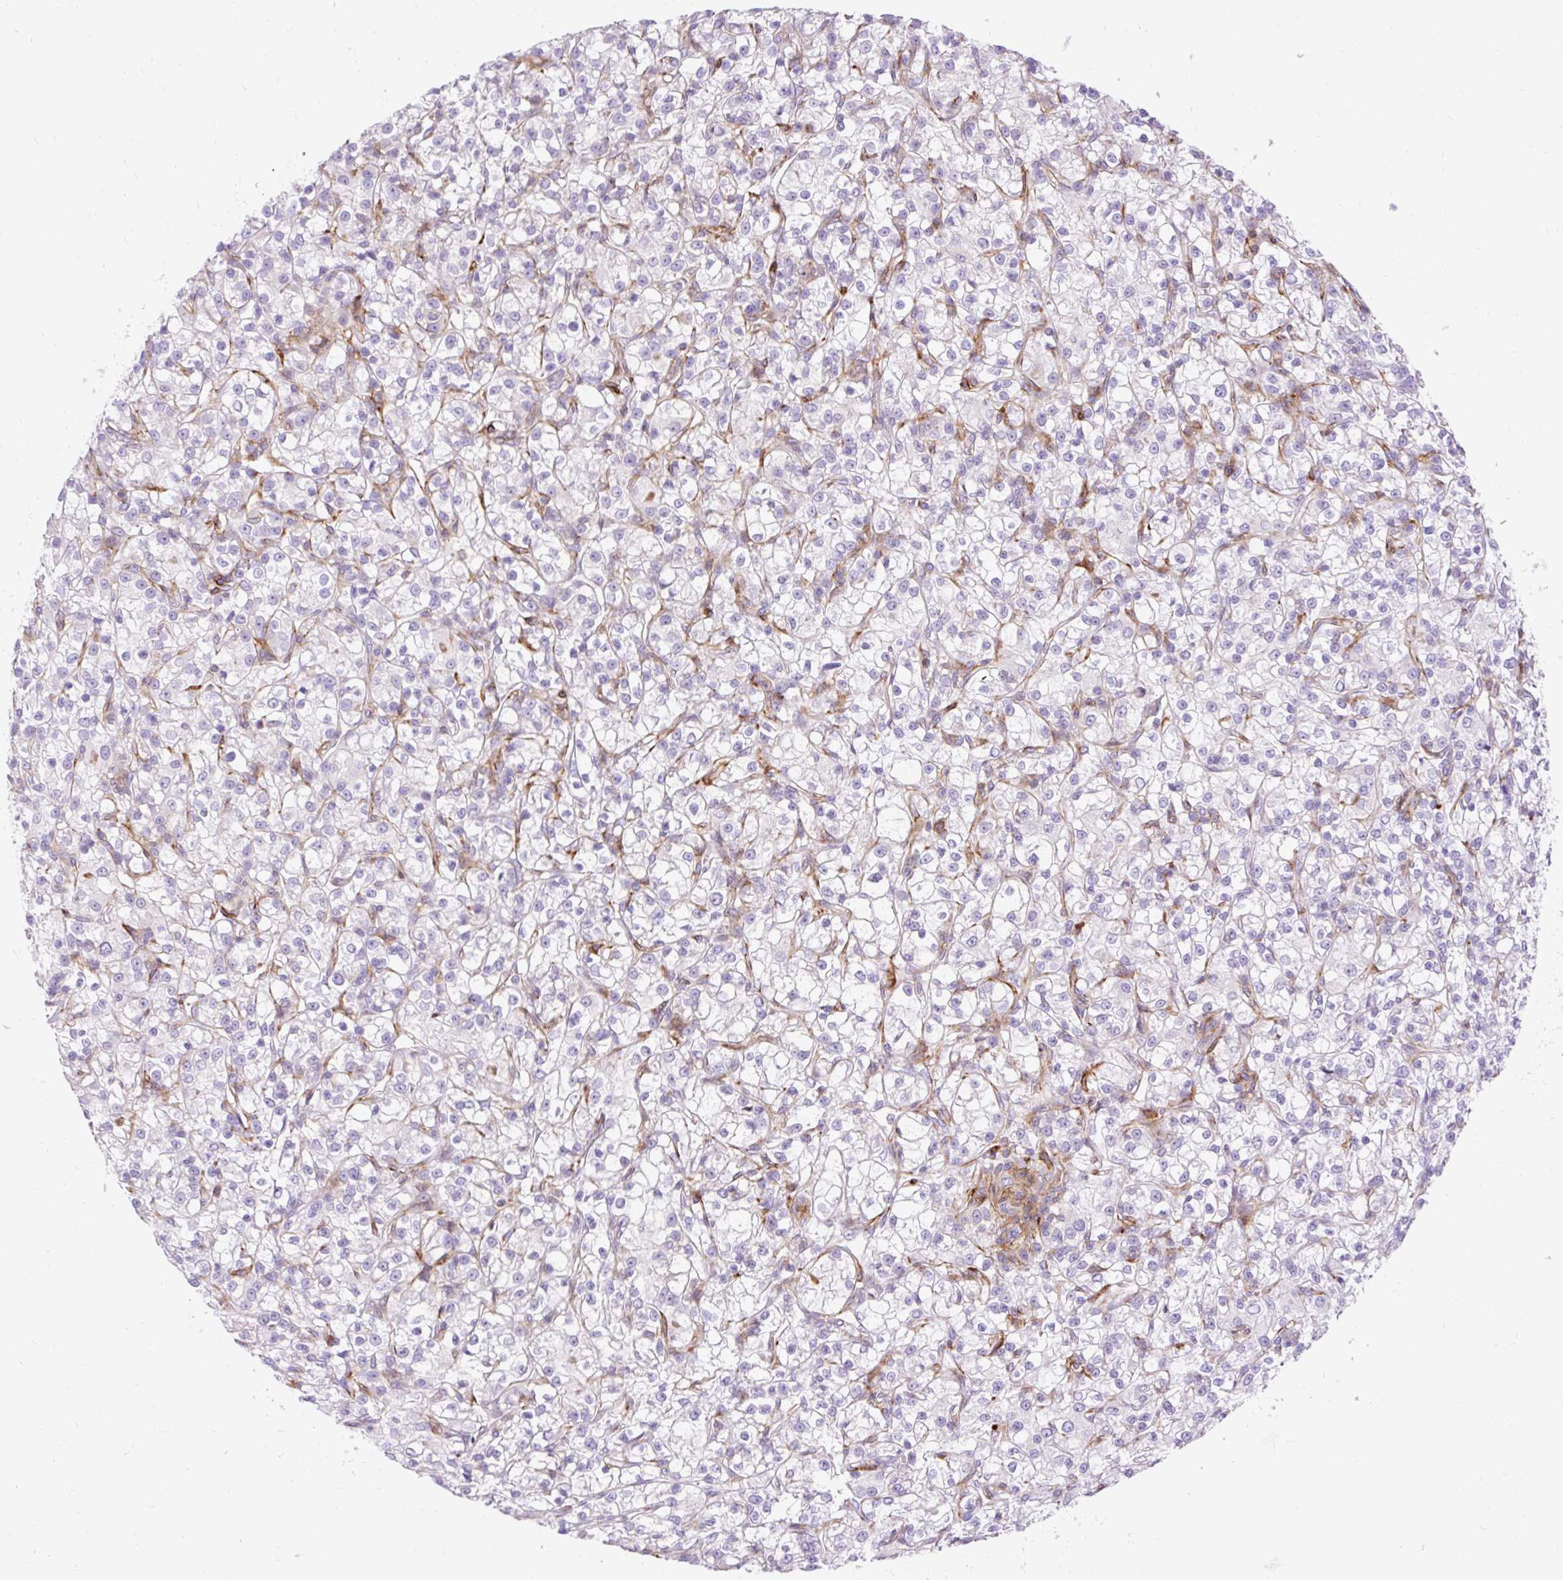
{"staining": {"intensity": "negative", "quantity": "none", "location": "none"}, "tissue": "renal cancer", "cell_type": "Tumor cells", "image_type": "cancer", "snomed": [{"axis": "morphology", "description": "Adenocarcinoma, NOS"}, {"axis": "topography", "description": "Kidney"}], "caption": "Immunohistochemistry (IHC) of renal adenocarcinoma shows no expression in tumor cells.", "gene": "CORO7-PAM16", "patient": {"sex": "female", "age": 59}}